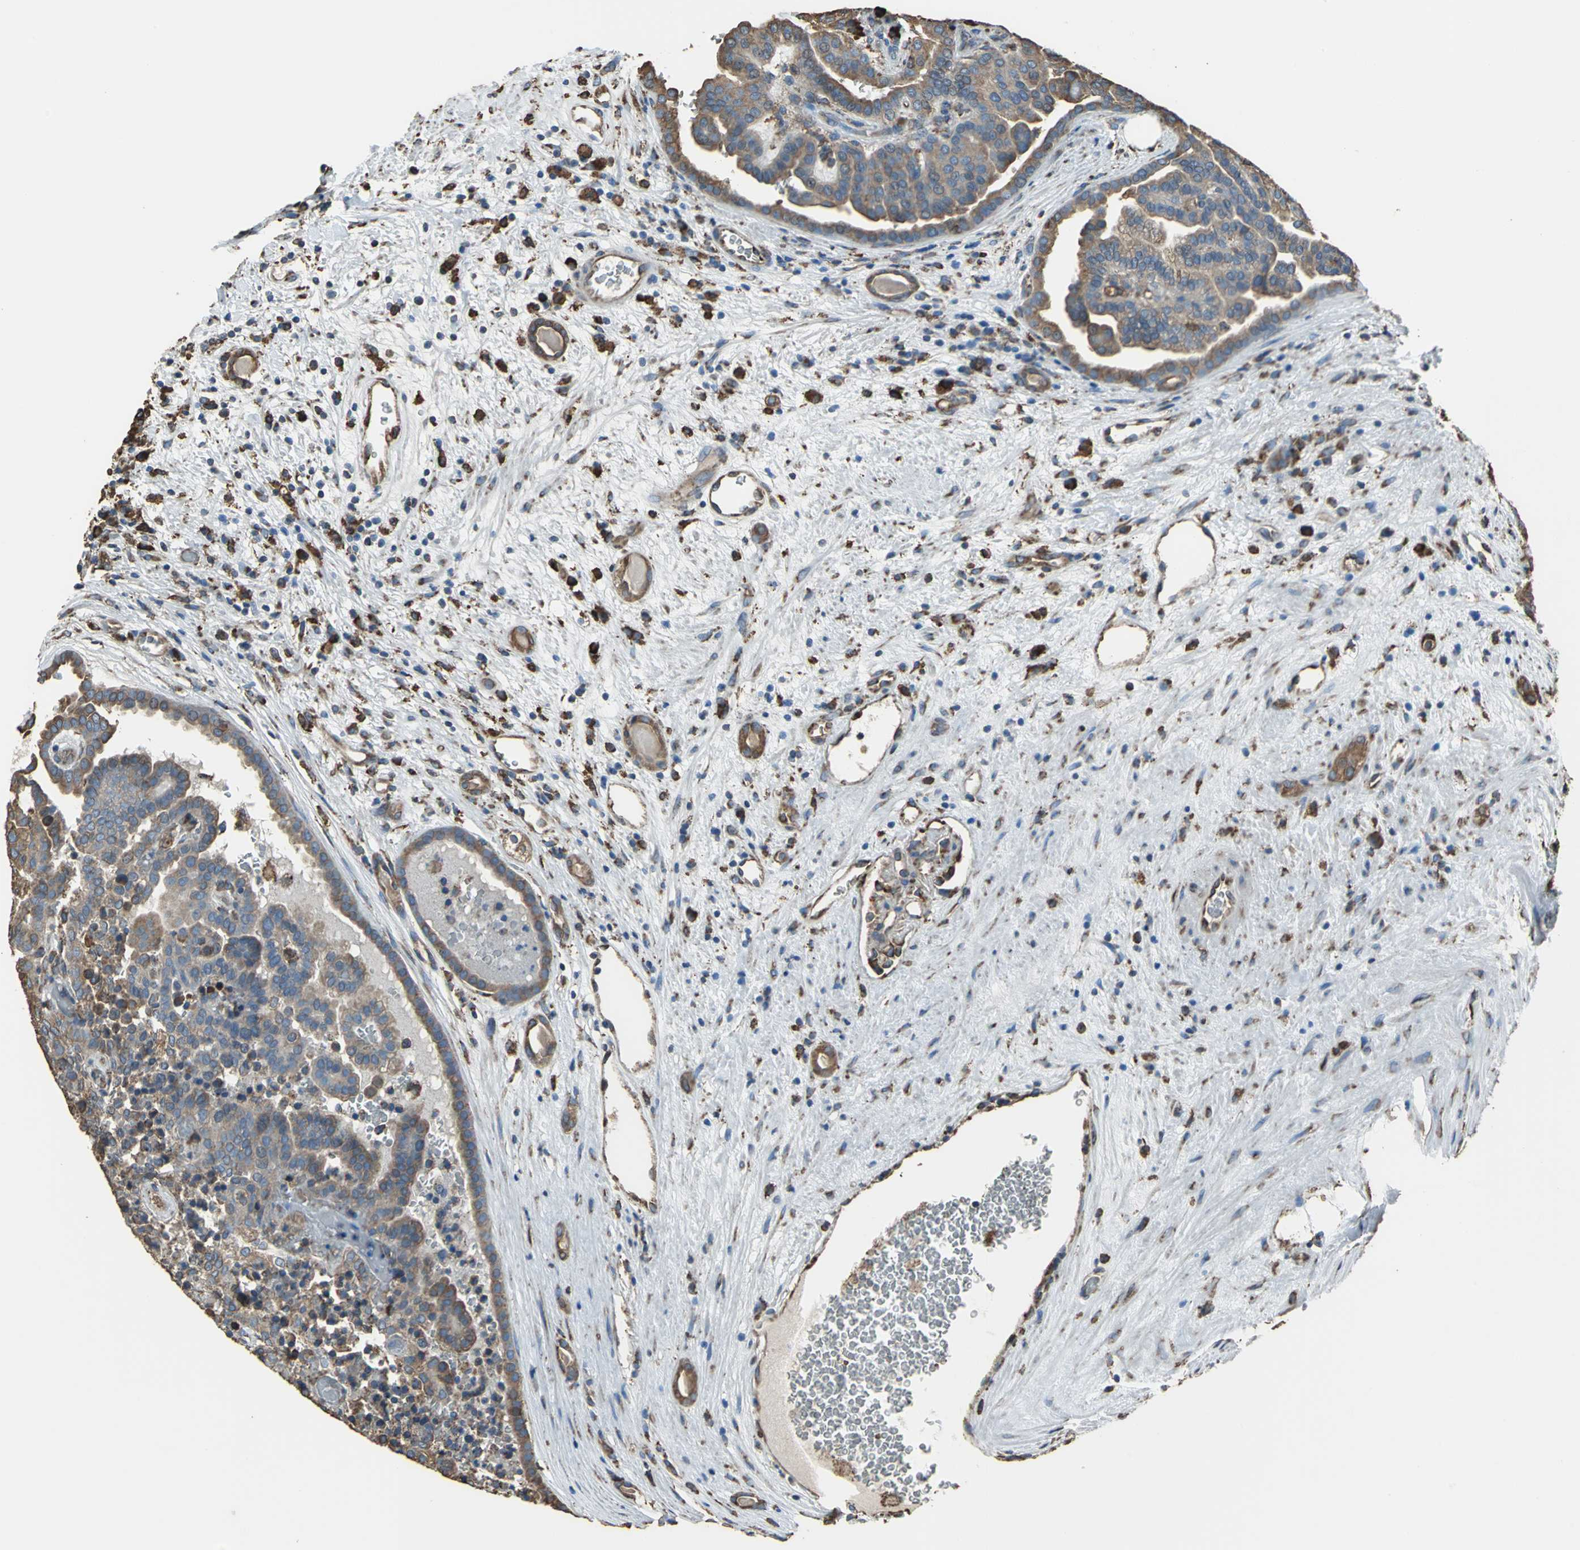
{"staining": {"intensity": "strong", "quantity": ">75%", "location": "cytoplasmic/membranous"}, "tissue": "renal cancer", "cell_type": "Tumor cells", "image_type": "cancer", "snomed": [{"axis": "morphology", "description": "Adenocarcinoma, NOS"}, {"axis": "topography", "description": "Kidney"}], "caption": "Immunohistochemical staining of renal cancer (adenocarcinoma) demonstrates strong cytoplasmic/membranous protein staining in about >75% of tumor cells. Immunohistochemistry (ihc) stains the protein of interest in brown and the nuclei are stained blue.", "gene": "GPANK1", "patient": {"sex": "male", "age": 61}}